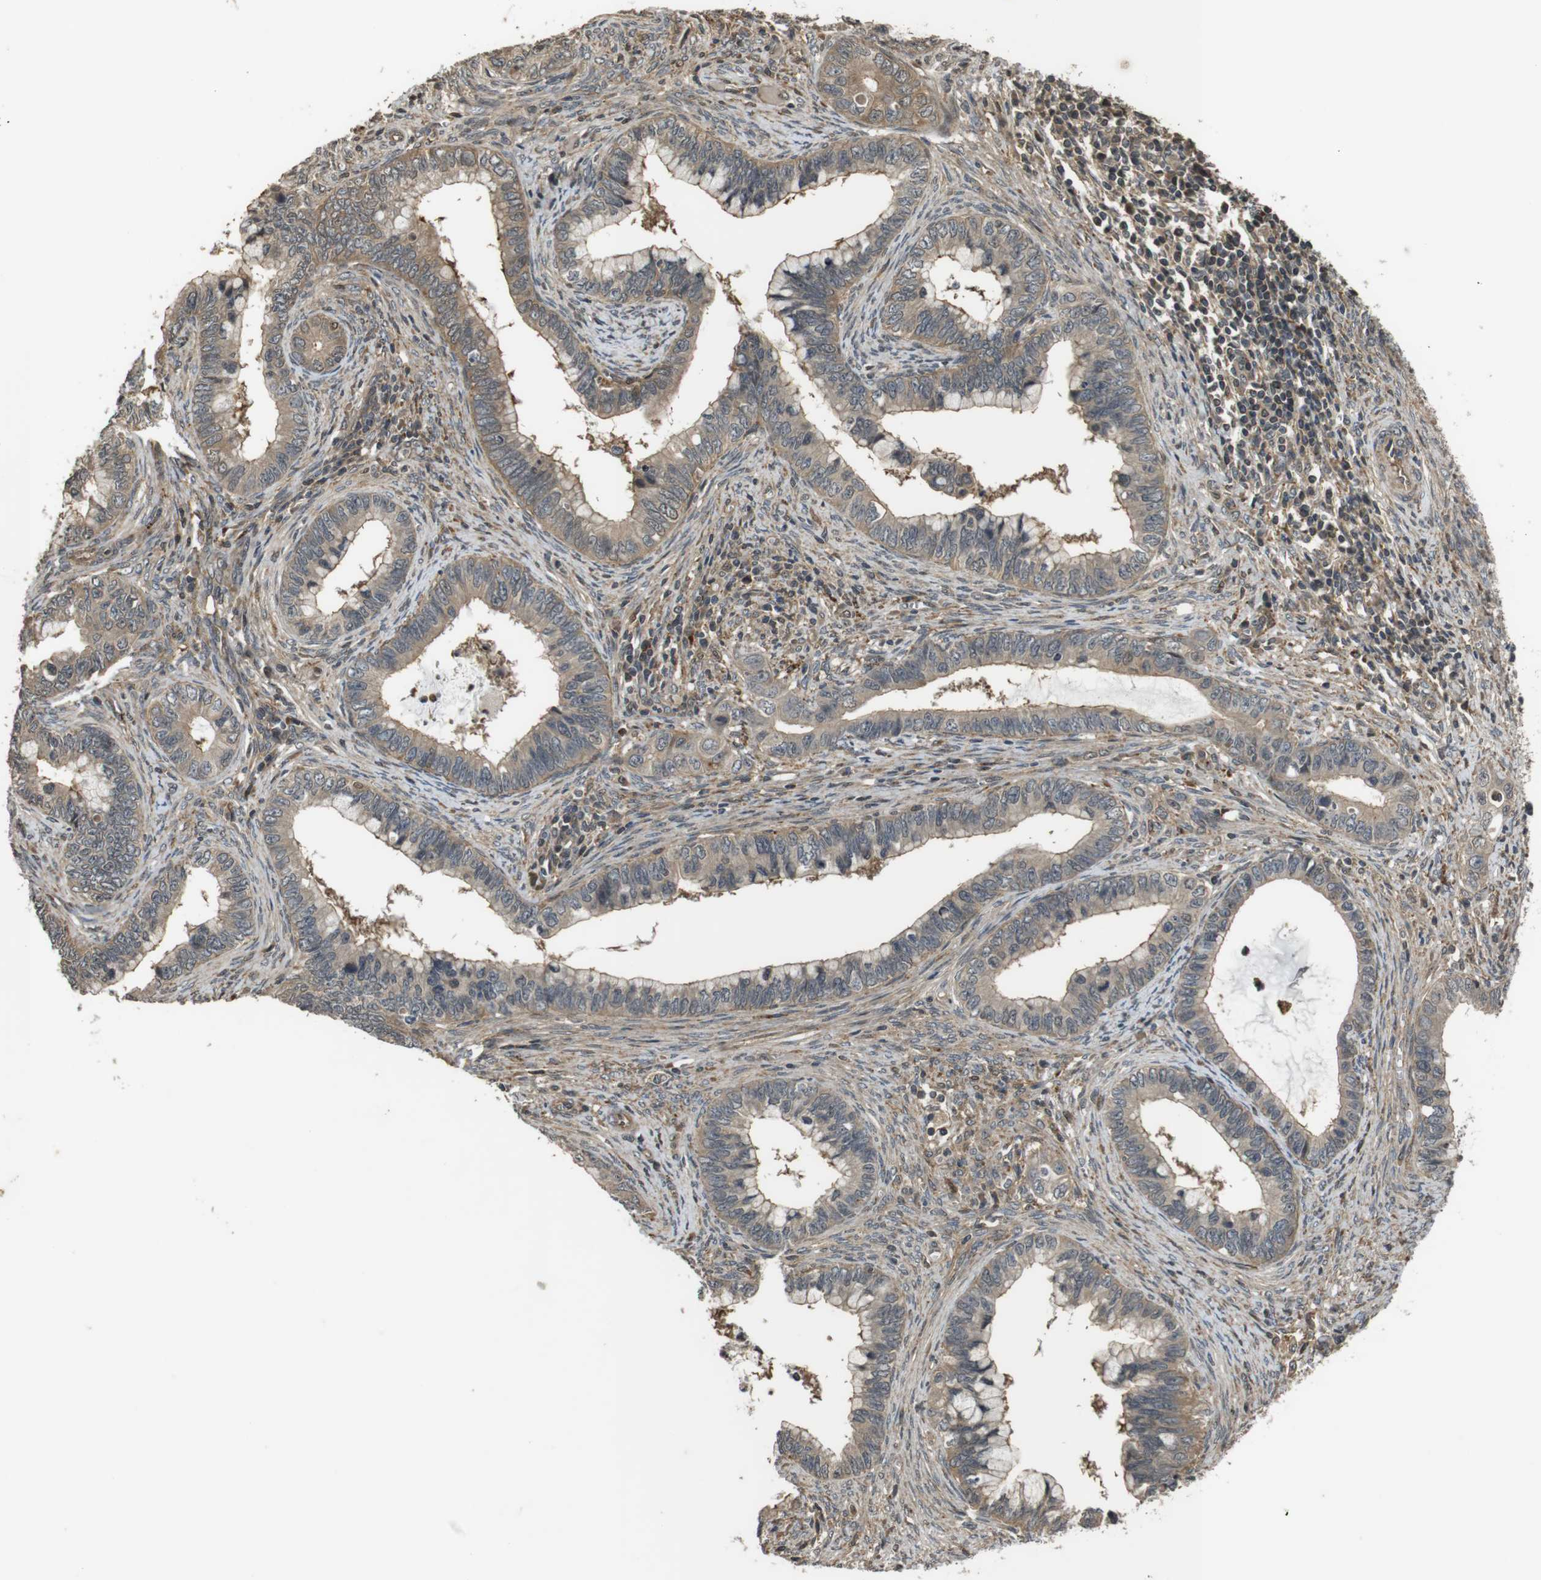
{"staining": {"intensity": "weak", "quantity": ">75%", "location": "cytoplasmic/membranous,nuclear"}, "tissue": "cervical cancer", "cell_type": "Tumor cells", "image_type": "cancer", "snomed": [{"axis": "morphology", "description": "Adenocarcinoma, NOS"}, {"axis": "topography", "description": "Cervix"}], "caption": "Immunohistochemical staining of human cervical cancer (adenocarcinoma) shows weak cytoplasmic/membranous and nuclear protein positivity in approximately >75% of tumor cells. (brown staining indicates protein expression, while blue staining denotes nuclei).", "gene": "FZD10", "patient": {"sex": "female", "age": 44}}